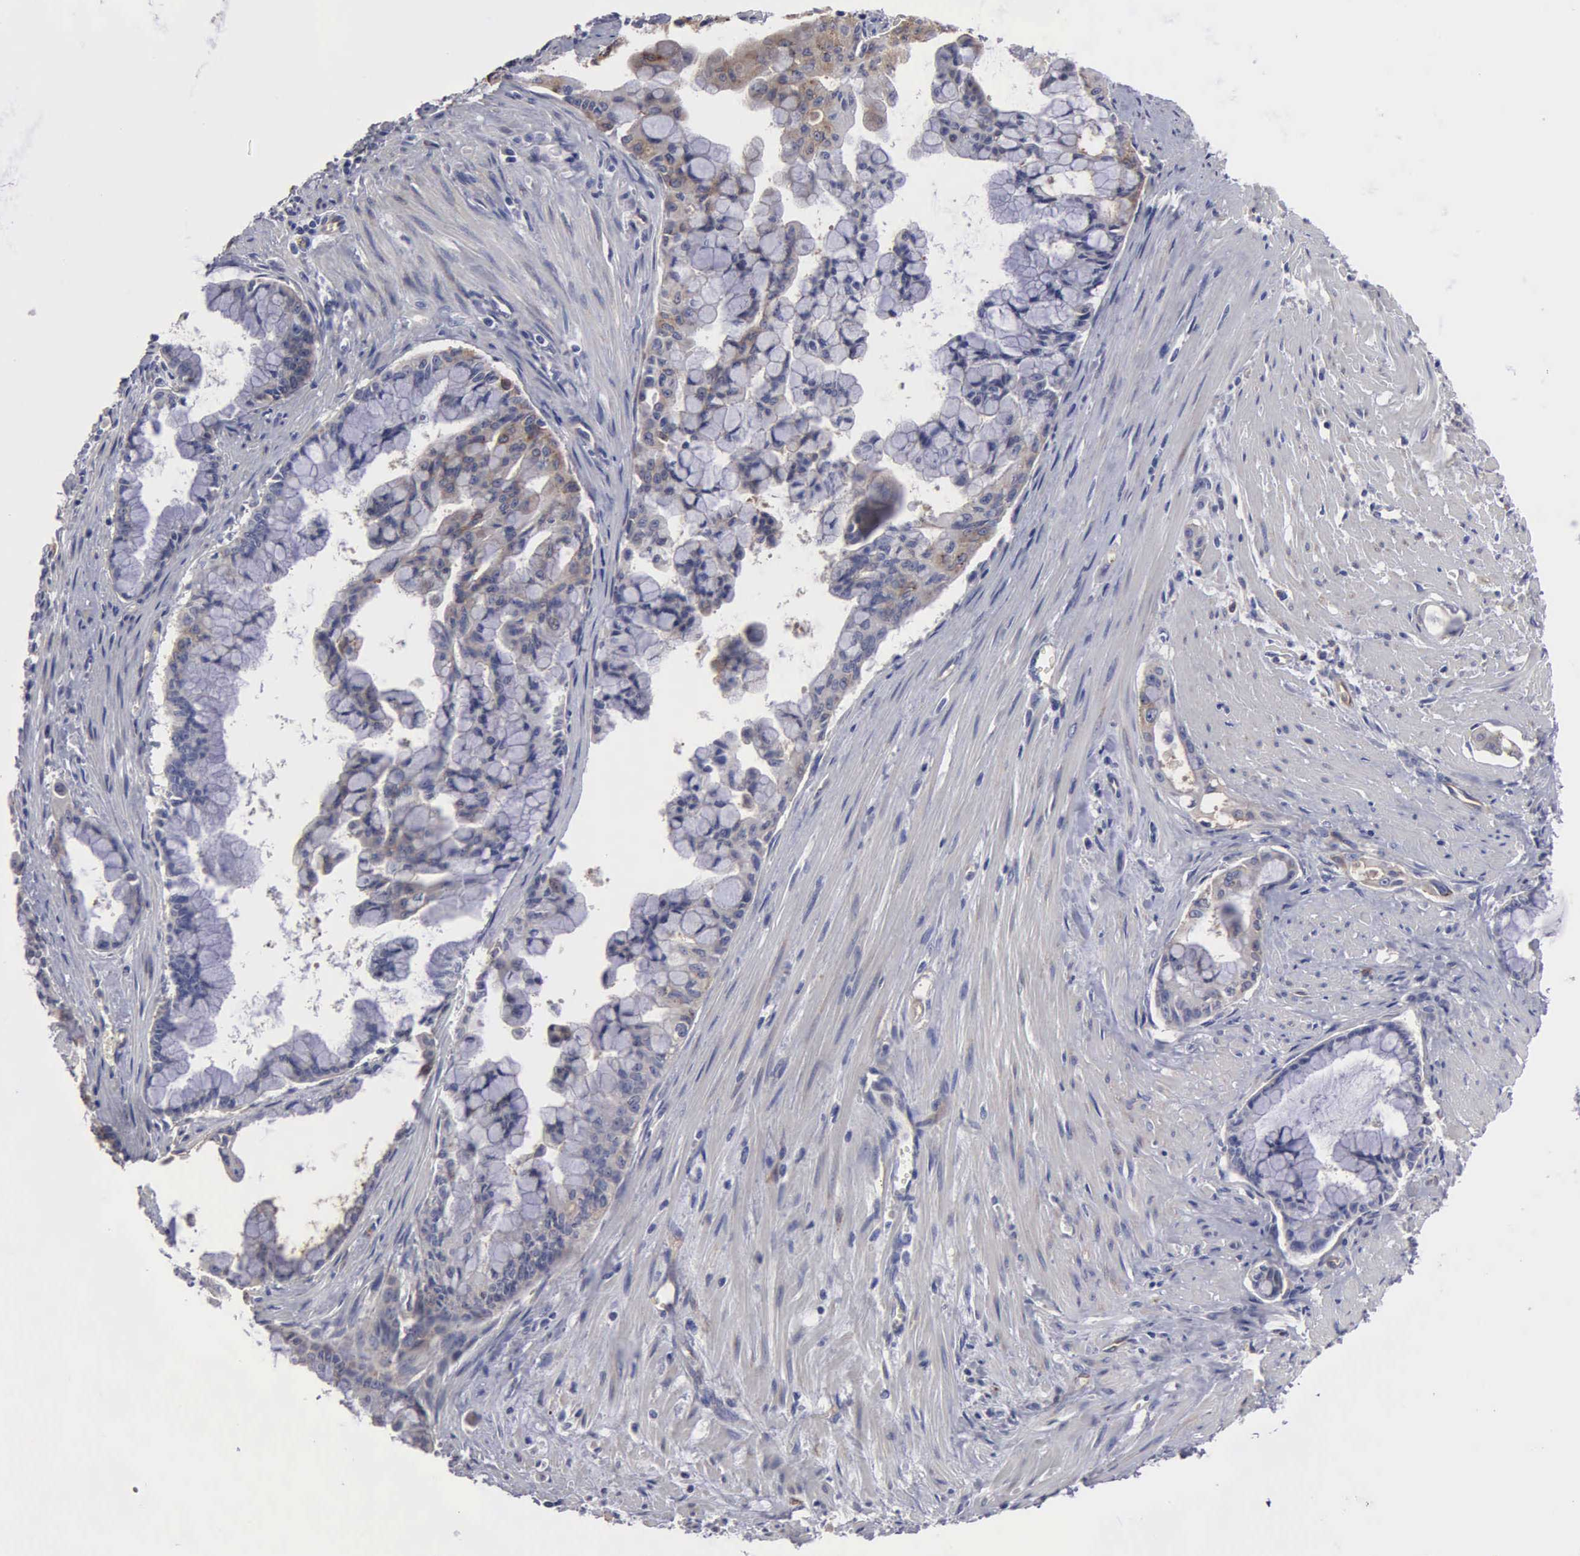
{"staining": {"intensity": "weak", "quantity": "<25%", "location": "cytoplasmic/membranous"}, "tissue": "pancreatic cancer", "cell_type": "Tumor cells", "image_type": "cancer", "snomed": [{"axis": "morphology", "description": "Adenocarcinoma, NOS"}, {"axis": "topography", "description": "Pancreas"}], "caption": "A high-resolution micrograph shows IHC staining of pancreatic adenocarcinoma, which displays no significant positivity in tumor cells.", "gene": "RDX", "patient": {"sex": "male", "age": 59}}